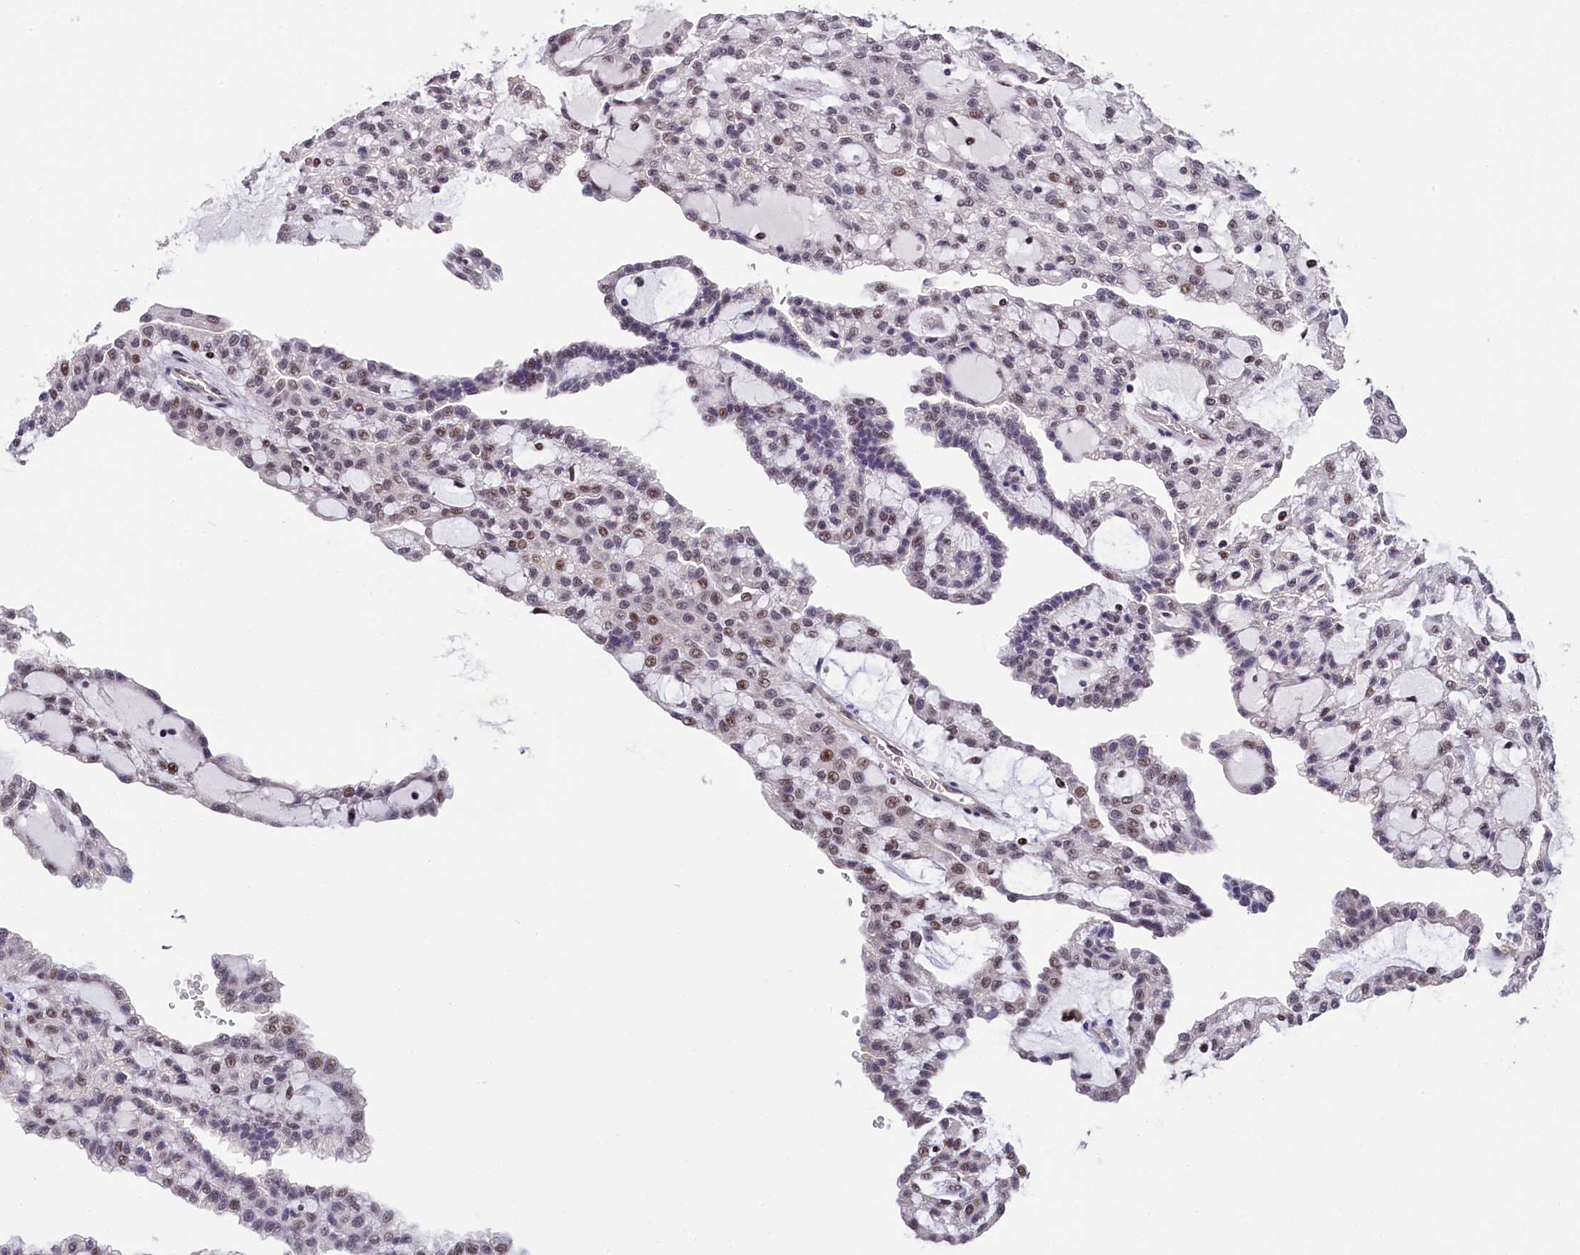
{"staining": {"intensity": "moderate", "quantity": "25%-75%", "location": "nuclear"}, "tissue": "renal cancer", "cell_type": "Tumor cells", "image_type": "cancer", "snomed": [{"axis": "morphology", "description": "Adenocarcinoma, NOS"}, {"axis": "topography", "description": "Kidney"}], "caption": "Tumor cells demonstrate medium levels of moderate nuclear expression in approximately 25%-75% of cells in human renal cancer. (brown staining indicates protein expression, while blue staining denotes nuclei).", "gene": "HECTD4", "patient": {"sex": "male", "age": 63}}